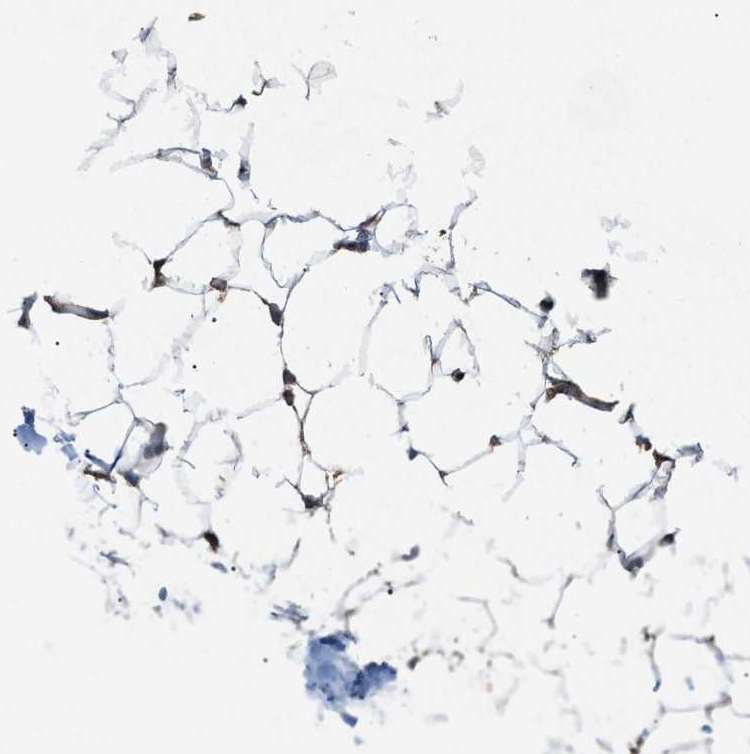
{"staining": {"intensity": "strong", "quantity": "25%-75%", "location": "cytoplasmic/membranous"}, "tissue": "adipose tissue", "cell_type": "Adipocytes", "image_type": "normal", "snomed": [{"axis": "morphology", "description": "Normal tissue, NOS"}, {"axis": "topography", "description": "Breast"}, {"axis": "topography", "description": "Adipose tissue"}], "caption": "A photomicrograph showing strong cytoplasmic/membranous staining in approximately 25%-75% of adipocytes in unremarkable adipose tissue, as visualized by brown immunohistochemical staining.", "gene": "NCK2", "patient": {"sex": "female", "age": 25}}